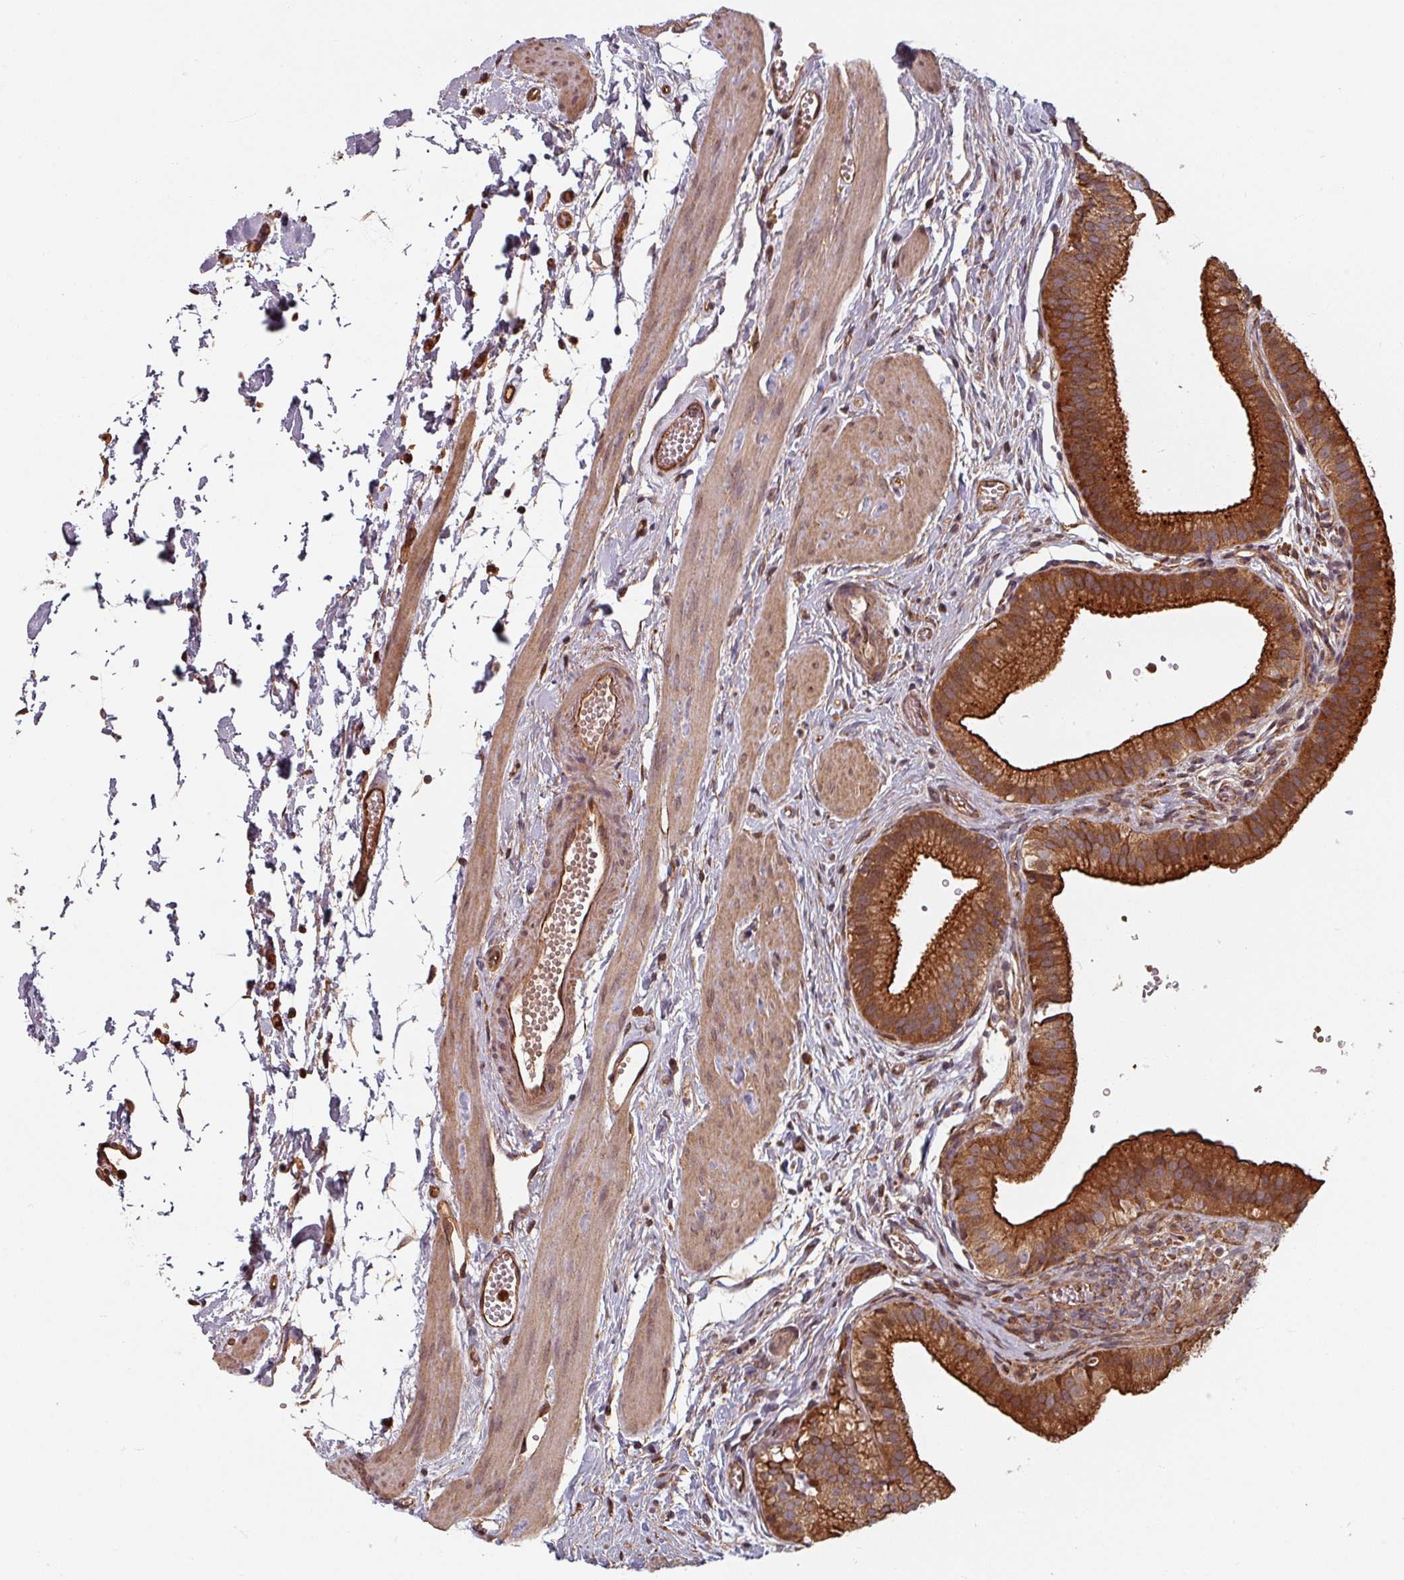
{"staining": {"intensity": "strong", "quantity": ">75%", "location": "cytoplasmic/membranous"}, "tissue": "gallbladder", "cell_type": "Glandular cells", "image_type": "normal", "snomed": [{"axis": "morphology", "description": "Normal tissue, NOS"}, {"axis": "topography", "description": "Gallbladder"}], "caption": "This image demonstrates IHC staining of unremarkable human gallbladder, with high strong cytoplasmic/membranous expression in approximately >75% of glandular cells.", "gene": "EID1", "patient": {"sex": "female", "age": 54}}